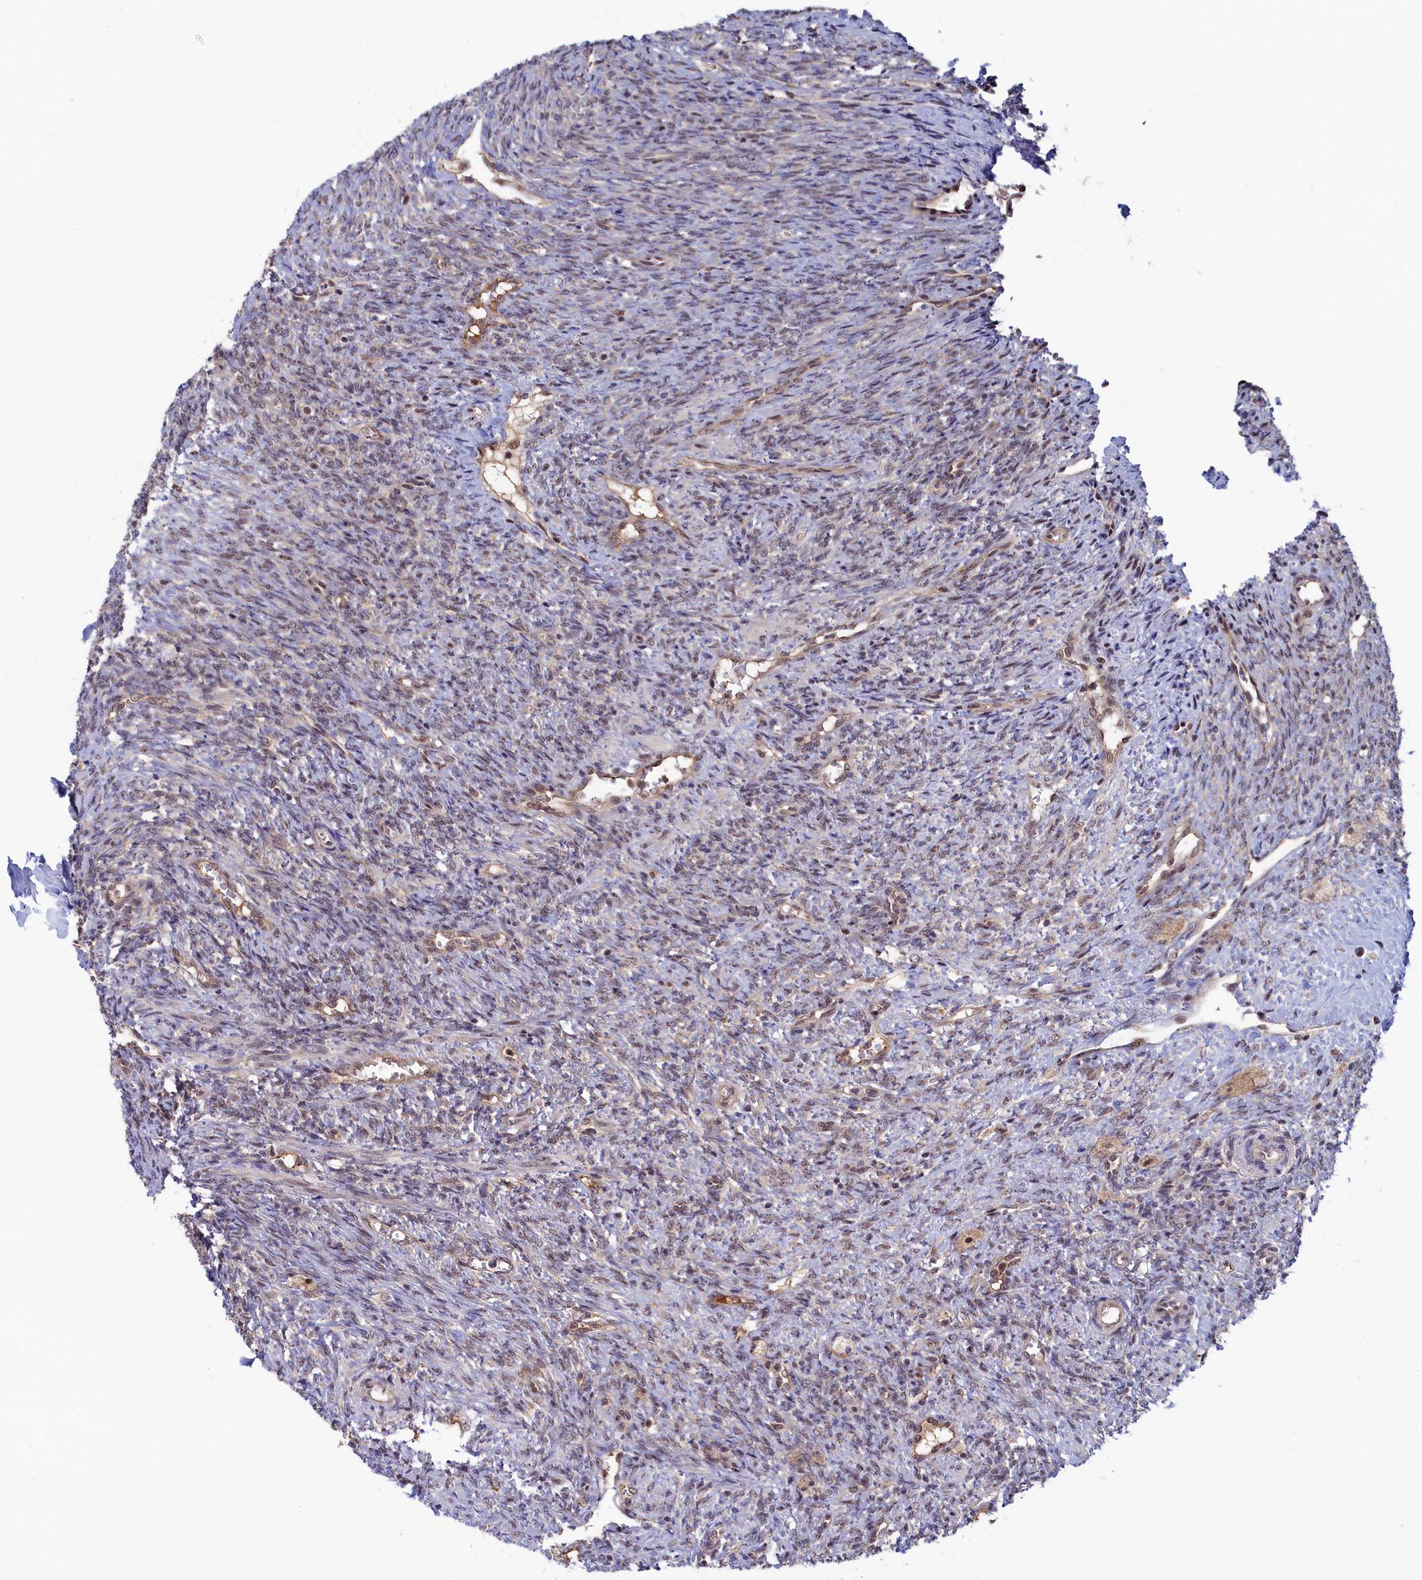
{"staining": {"intensity": "weak", "quantity": "25%-75%", "location": "nuclear"}, "tissue": "ovary", "cell_type": "Ovarian stroma cells", "image_type": "normal", "snomed": [{"axis": "morphology", "description": "Normal tissue, NOS"}, {"axis": "topography", "description": "Ovary"}], "caption": "Brown immunohistochemical staining in benign ovary shows weak nuclear expression in approximately 25%-75% of ovarian stroma cells. The protein is shown in brown color, while the nuclei are stained blue.", "gene": "TAB1", "patient": {"sex": "female", "age": 41}}